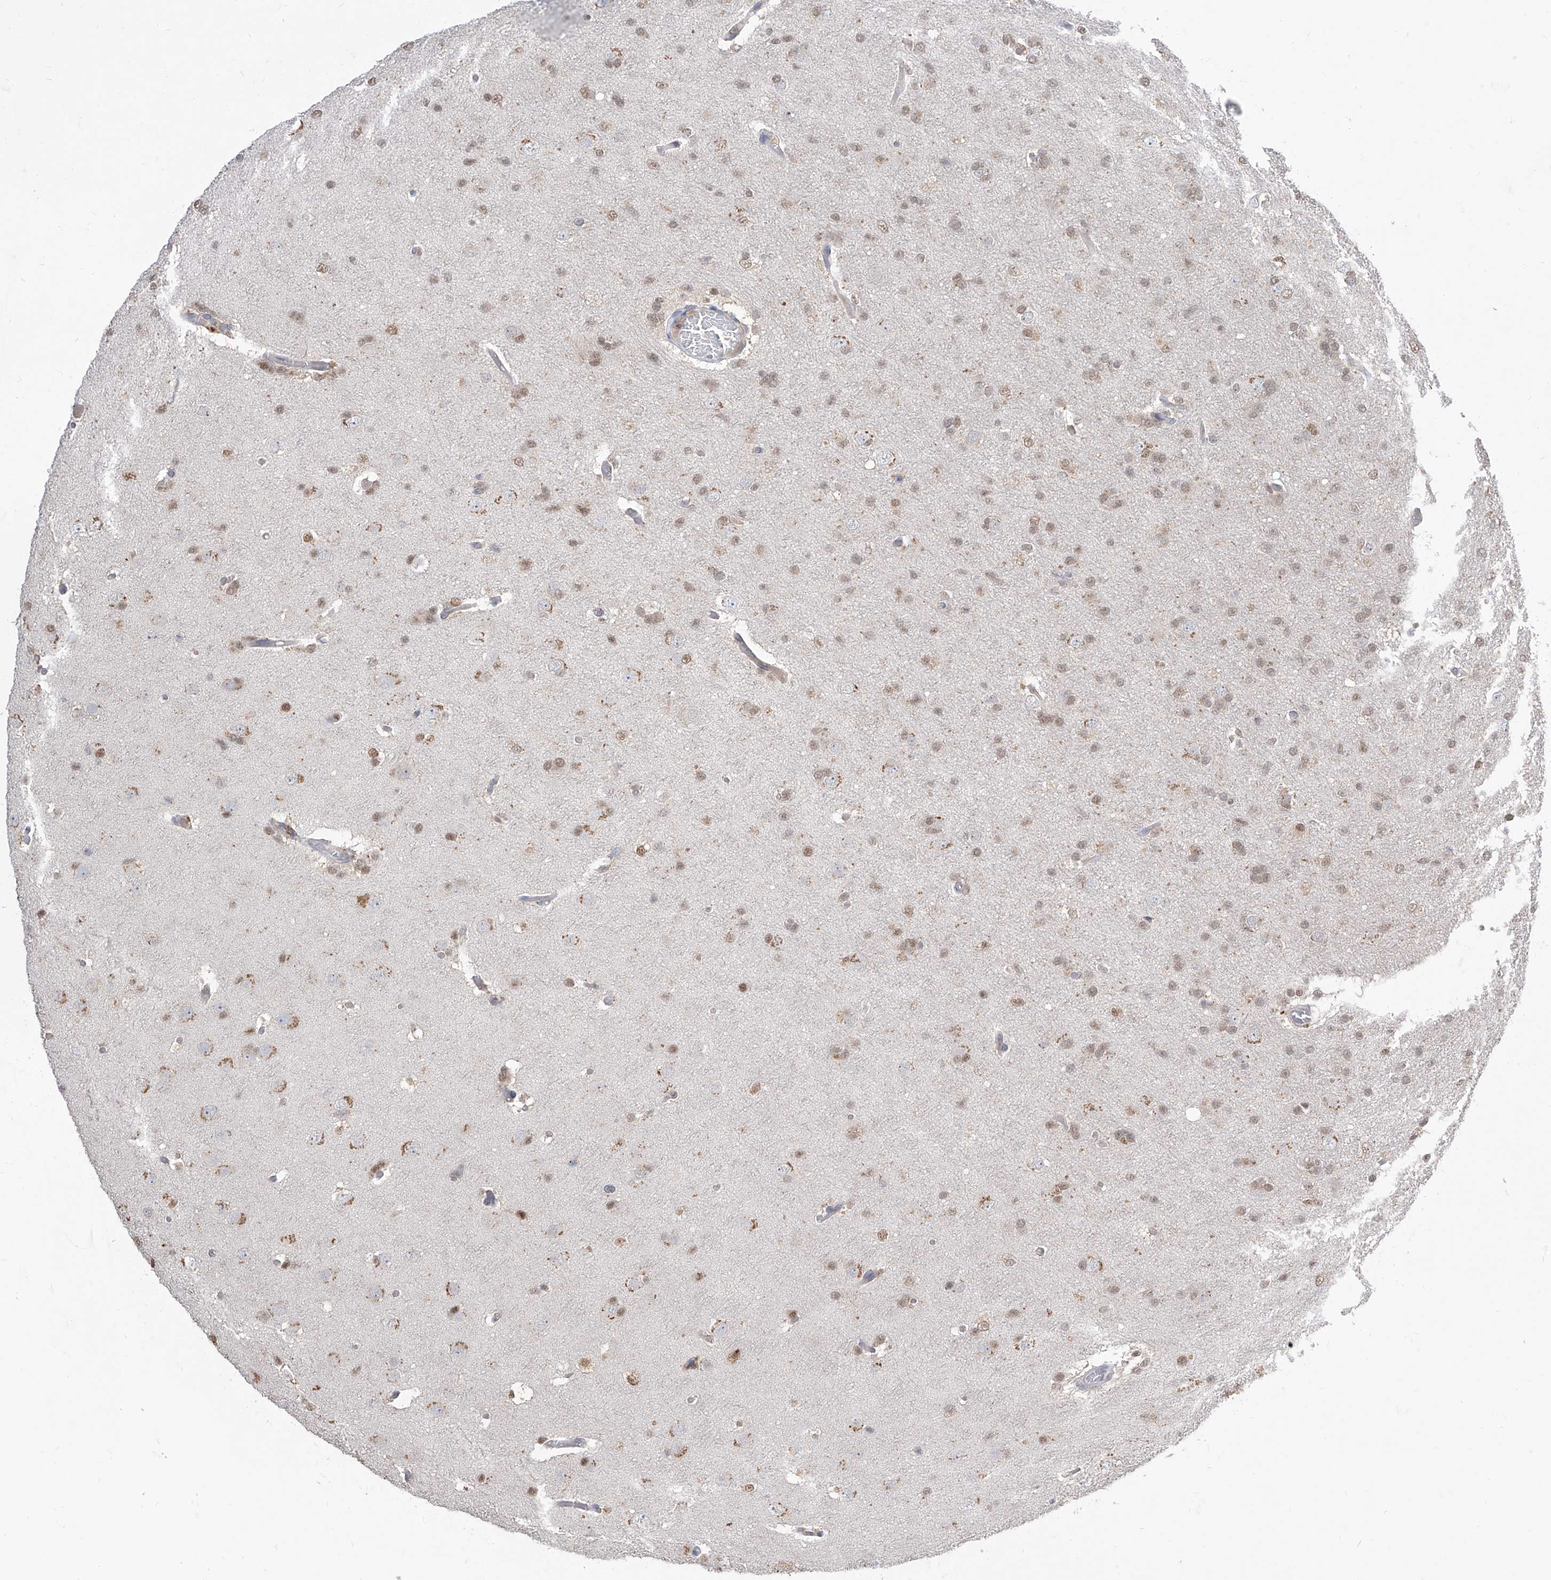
{"staining": {"intensity": "weak", "quantity": "25%-75%", "location": "nuclear"}, "tissue": "glioma", "cell_type": "Tumor cells", "image_type": "cancer", "snomed": [{"axis": "morphology", "description": "Glioma, malignant, High grade"}, {"axis": "topography", "description": "Cerebral cortex"}], "caption": "Immunohistochemical staining of human glioma shows low levels of weak nuclear protein positivity in approximately 25%-75% of tumor cells. Immunohistochemistry stains the protein in brown and the nuclei are stained blue.", "gene": "BROX", "patient": {"sex": "female", "age": 36}}